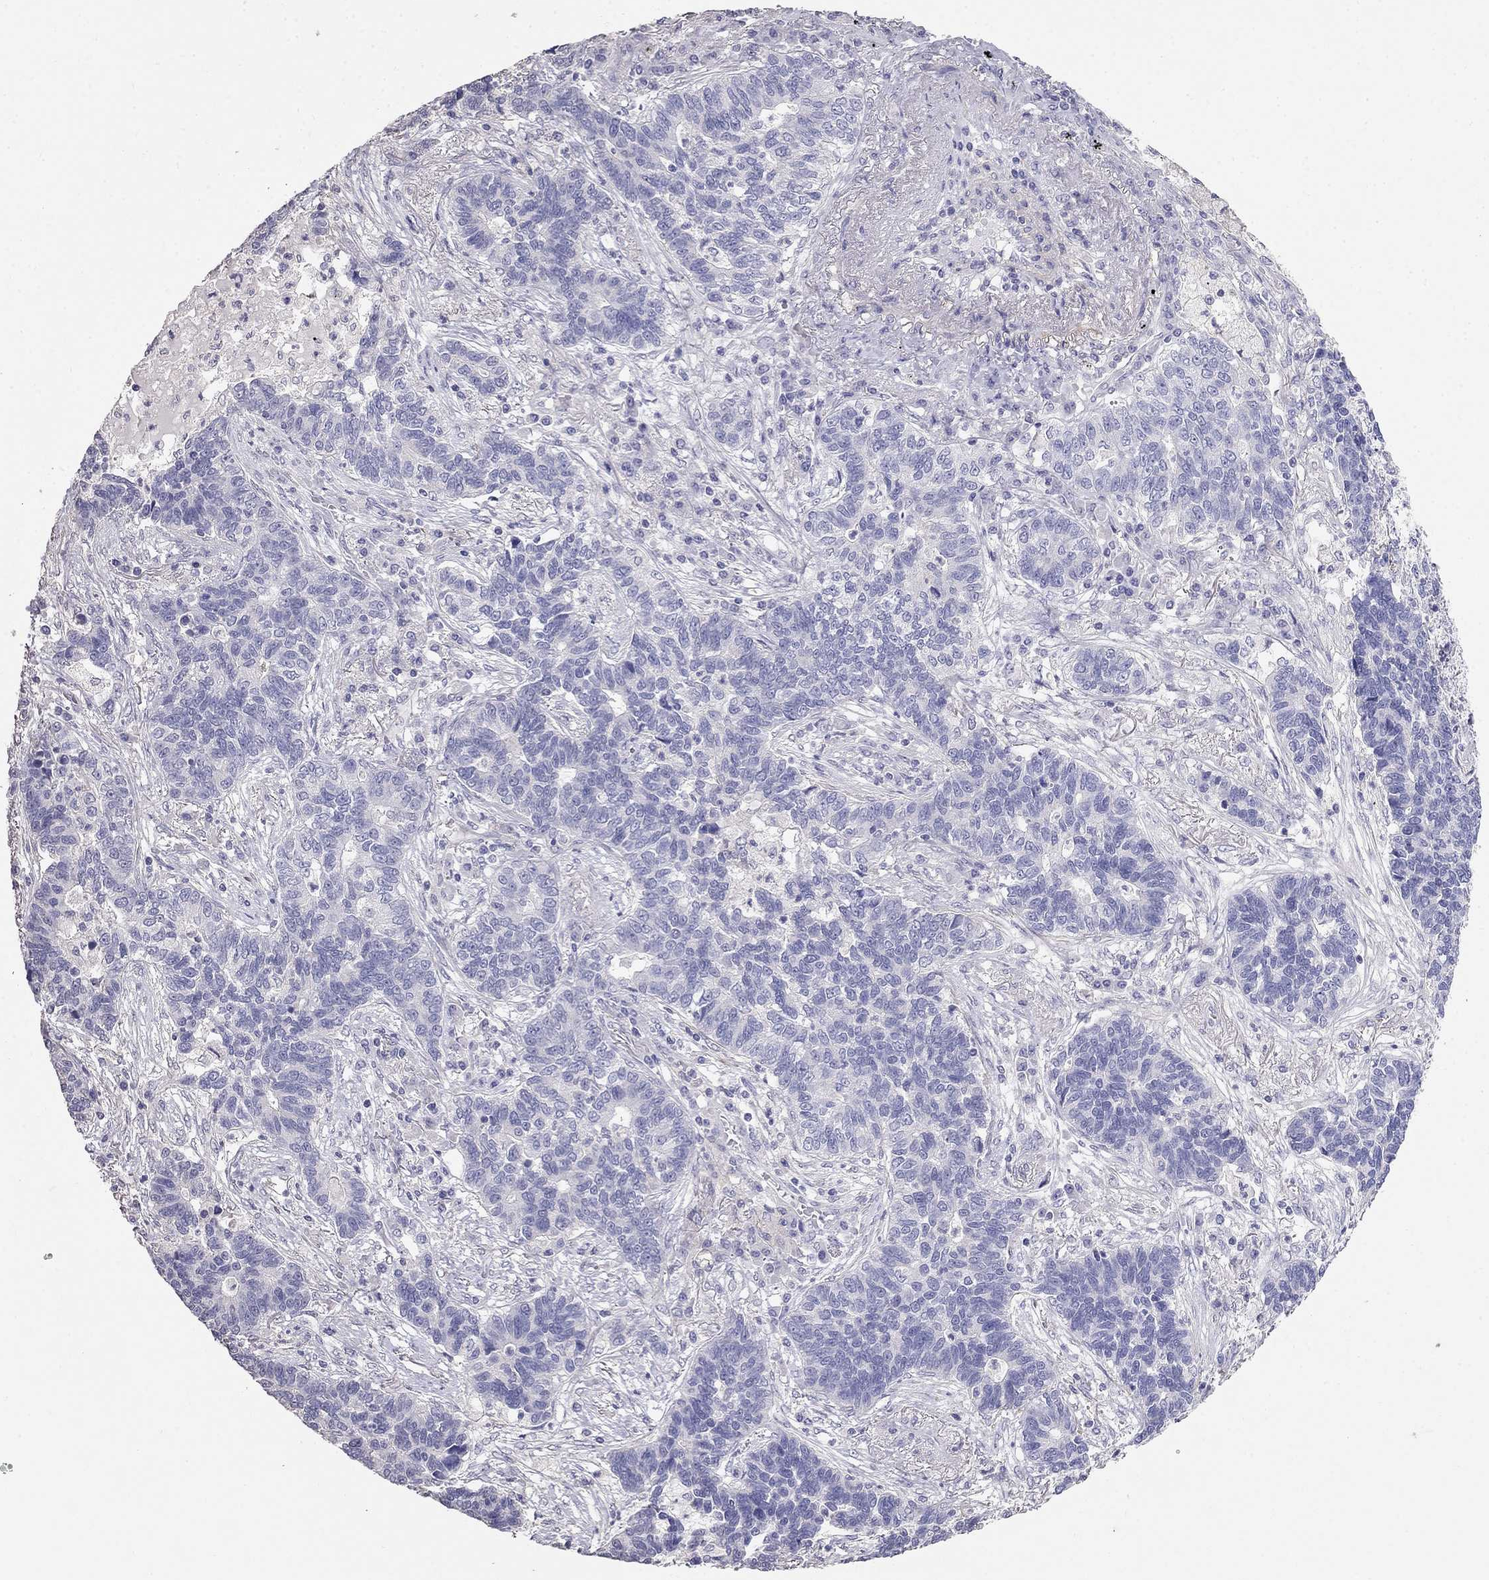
{"staining": {"intensity": "negative", "quantity": "none", "location": "none"}, "tissue": "lung cancer", "cell_type": "Tumor cells", "image_type": "cancer", "snomed": [{"axis": "morphology", "description": "Adenocarcinoma, NOS"}, {"axis": "topography", "description": "Lung"}], "caption": "A photomicrograph of lung cancer stained for a protein displays no brown staining in tumor cells.", "gene": "LY6H", "patient": {"sex": "female", "age": 57}}